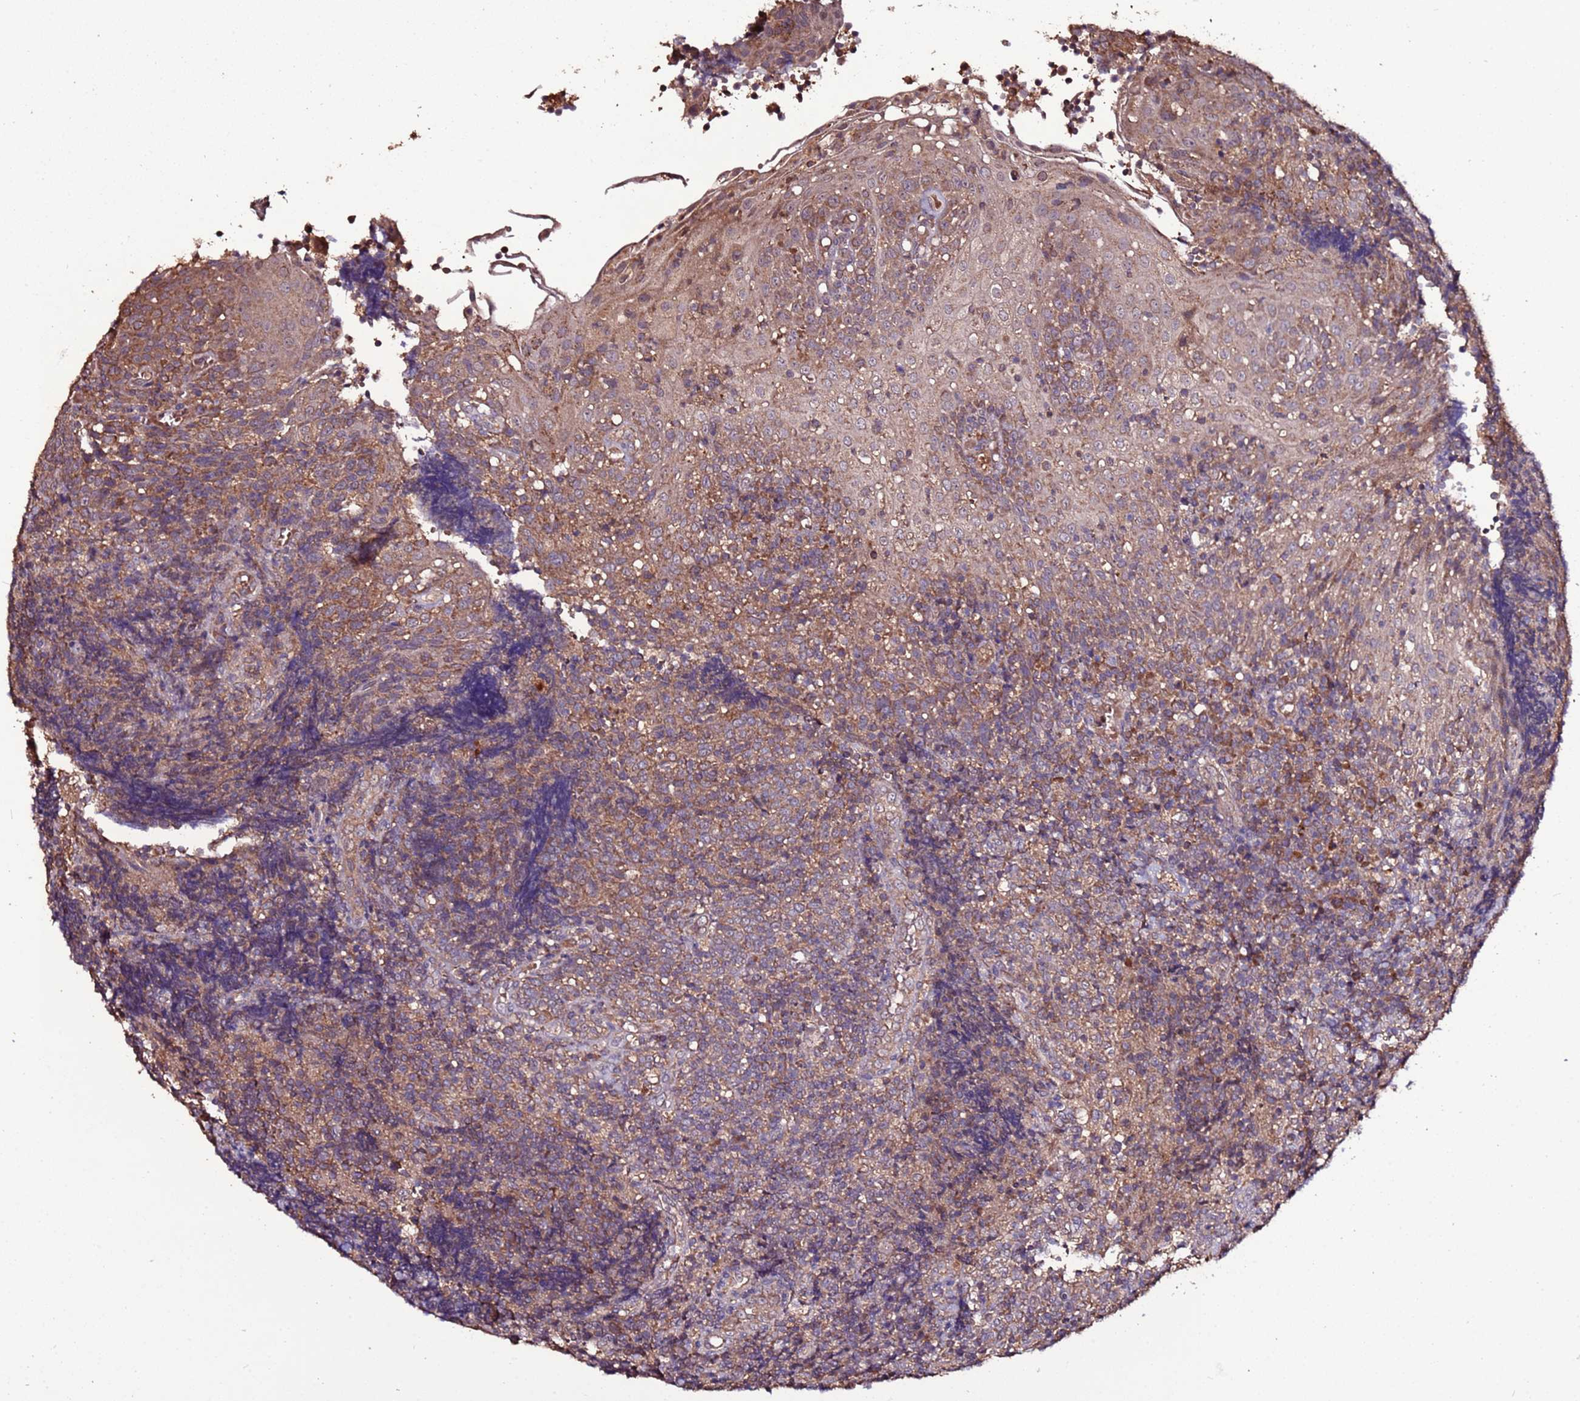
{"staining": {"intensity": "weak", "quantity": "<25%", "location": "cytoplasmic/membranous"}, "tissue": "tonsil", "cell_type": "Germinal center cells", "image_type": "normal", "snomed": [{"axis": "morphology", "description": "Normal tissue, NOS"}, {"axis": "topography", "description": "Tonsil"}], "caption": "Immunohistochemical staining of normal human tonsil displays no significant positivity in germinal center cells. The staining was performed using DAB (3,3'-diaminobenzidine) to visualize the protein expression in brown, while the nuclei were stained in blue with hematoxylin (Magnification: 20x).", "gene": "RPS15A", "patient": {"sex": "female", "age": 19}}